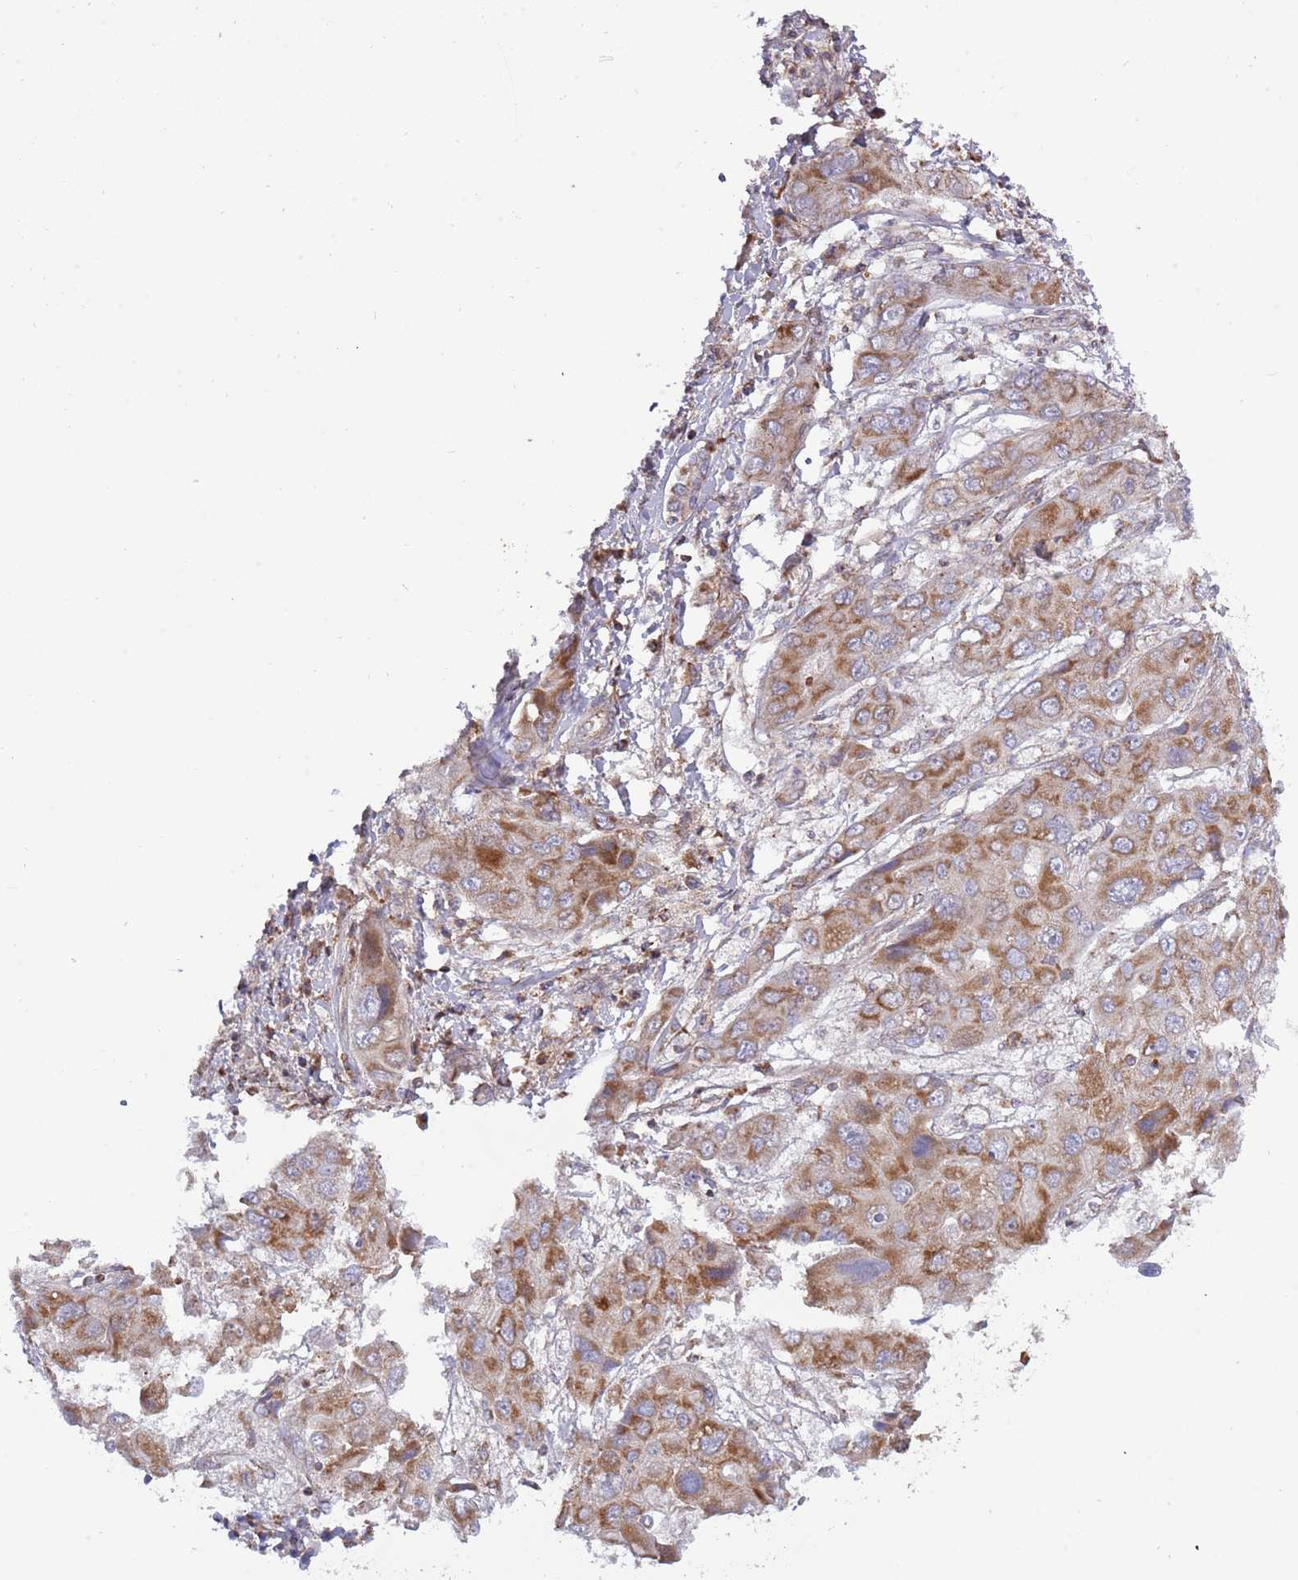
{"staining": {"intensity": "strong", "quantity": ">75%", "location": "cytoplasmic/membranous"}, "tissue": "liver cancer", "cell_type": "Tumor cells", "image_type": "cancer", "snomed": [{"axis": "morphology", "description": "Cholangiocarcinoma"}, {"axis": "topography", "description": "Liver"}], "caption": "Liver cancer (cholangiocarcinoma) stained with a protein marker exhibits strong staining in tumor cells.", "gene": "IRS4", "patient": {"sex": "male", "age": 67}}